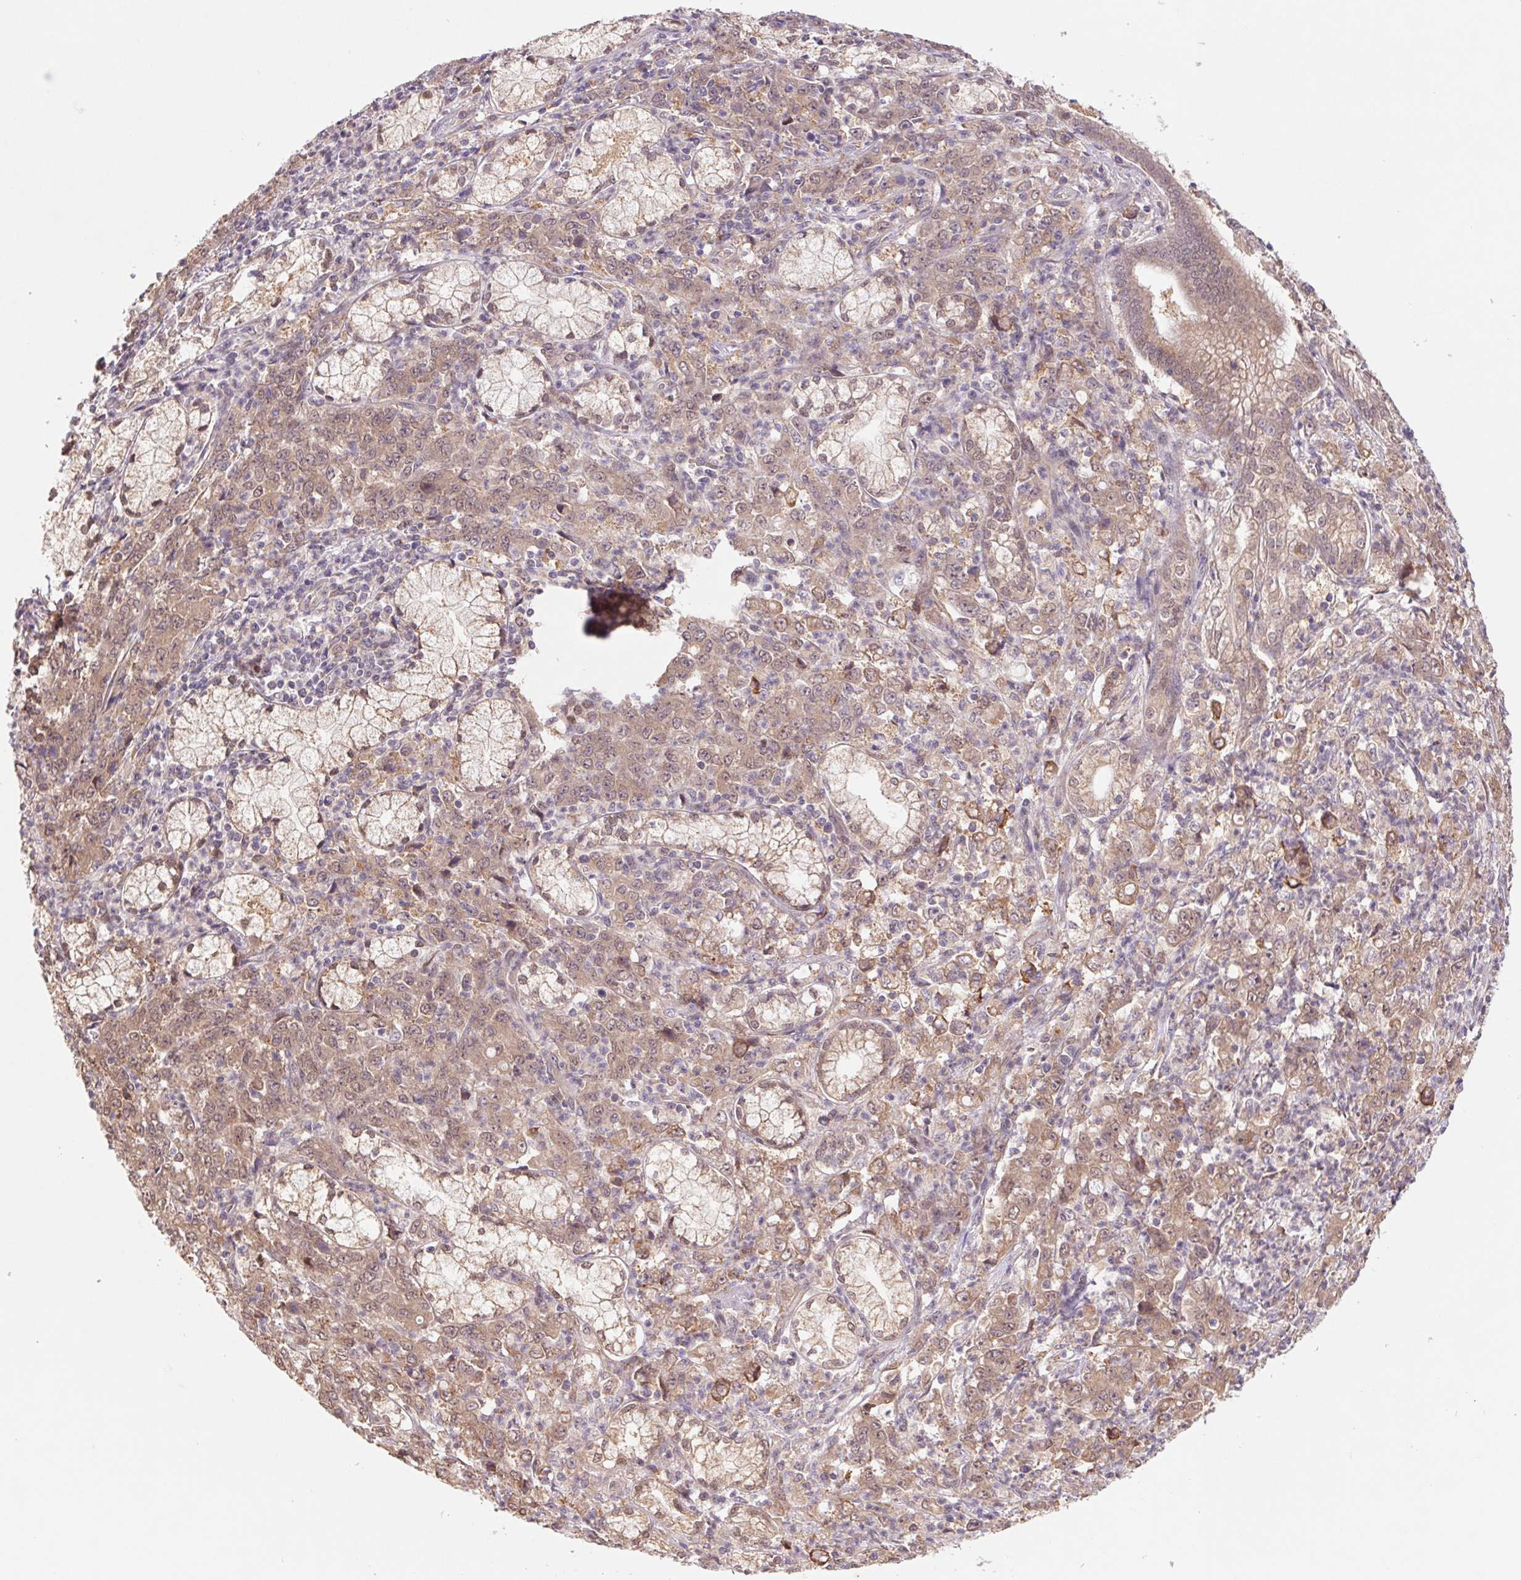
{"staining": {"intensity": "weak", "quantity": "25%-75%", "location": "cytoplasmic/membranous,nuclear"}, "tissue": "stomach cancer", "cell_type": "Tumor cells", "image_type": "cancer", "snomed": [{"axis": "morphology", "description": "Adenocarcinoma, NOS"}, {"axis": "topography", "description": "Stomach, lower"}], "caption": "IHC of human stomach cancer (adenocarcinoma) reveals low levels of weak cytoplasmic/membranous and nuclear staining in about 25%-75% of tumor cells.", "gene": "RRM1", "patient": {"sex": "female", "age": 71}}